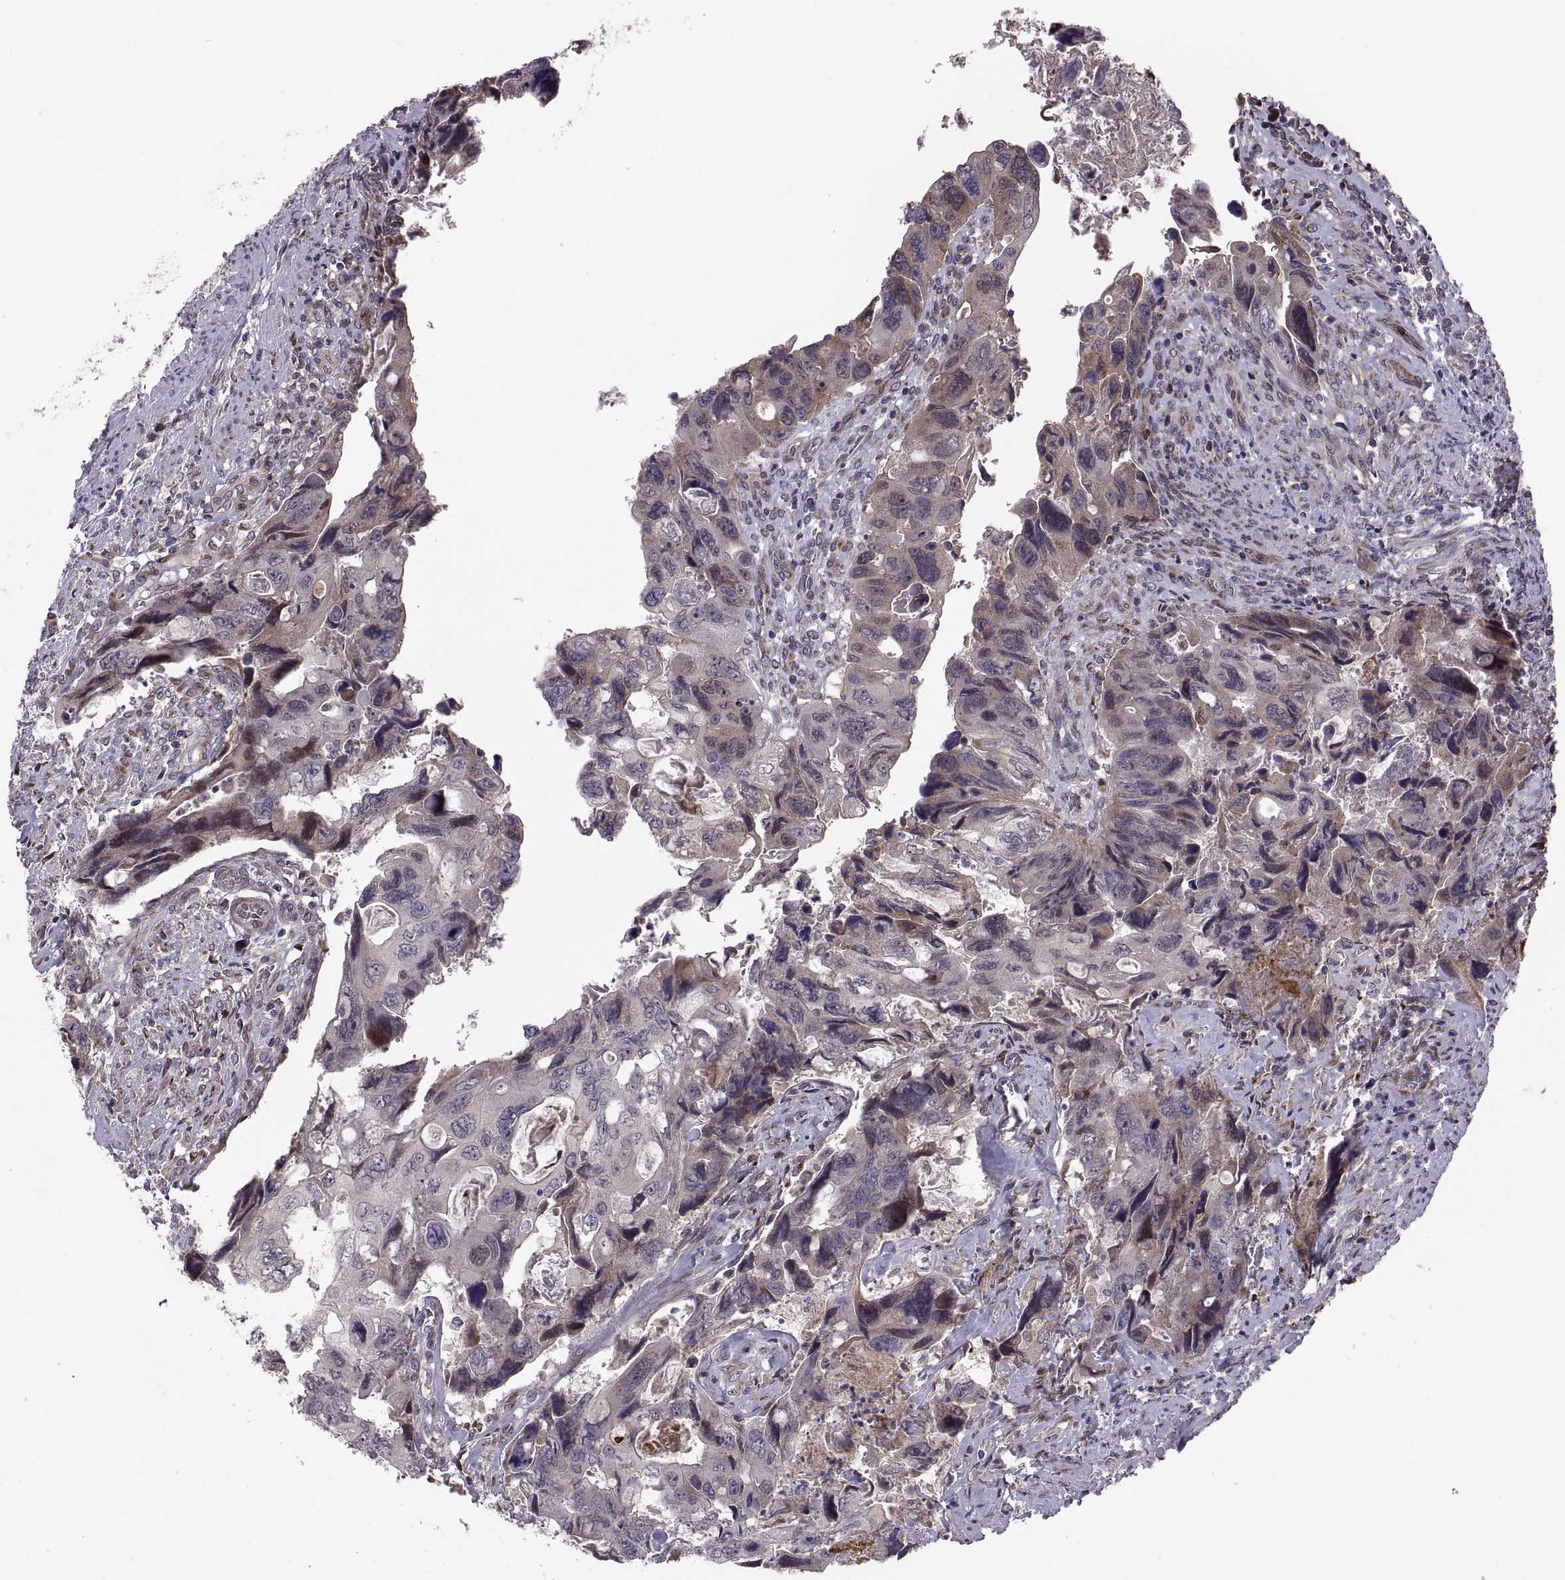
{"staining": {"intensity": "weak", "quantity": "<25%", "location": "cytoplasmic/membranous"}, "tissue": "colorectal cancer", "cell_type": "Tumor cells", "image_type": "cancer", "snomed": [{"axis": "morphology", "description": "Adenocarcinoma, NOS"}, {"axis": "topography", "description": "Rectum"}], "caption": "The histopathology image displays no significant positivity in tumor cells of colorectal cancer (adenocarcinoma).", "gene": "TESC", "patient": {"sex": "male", "age": 62}}